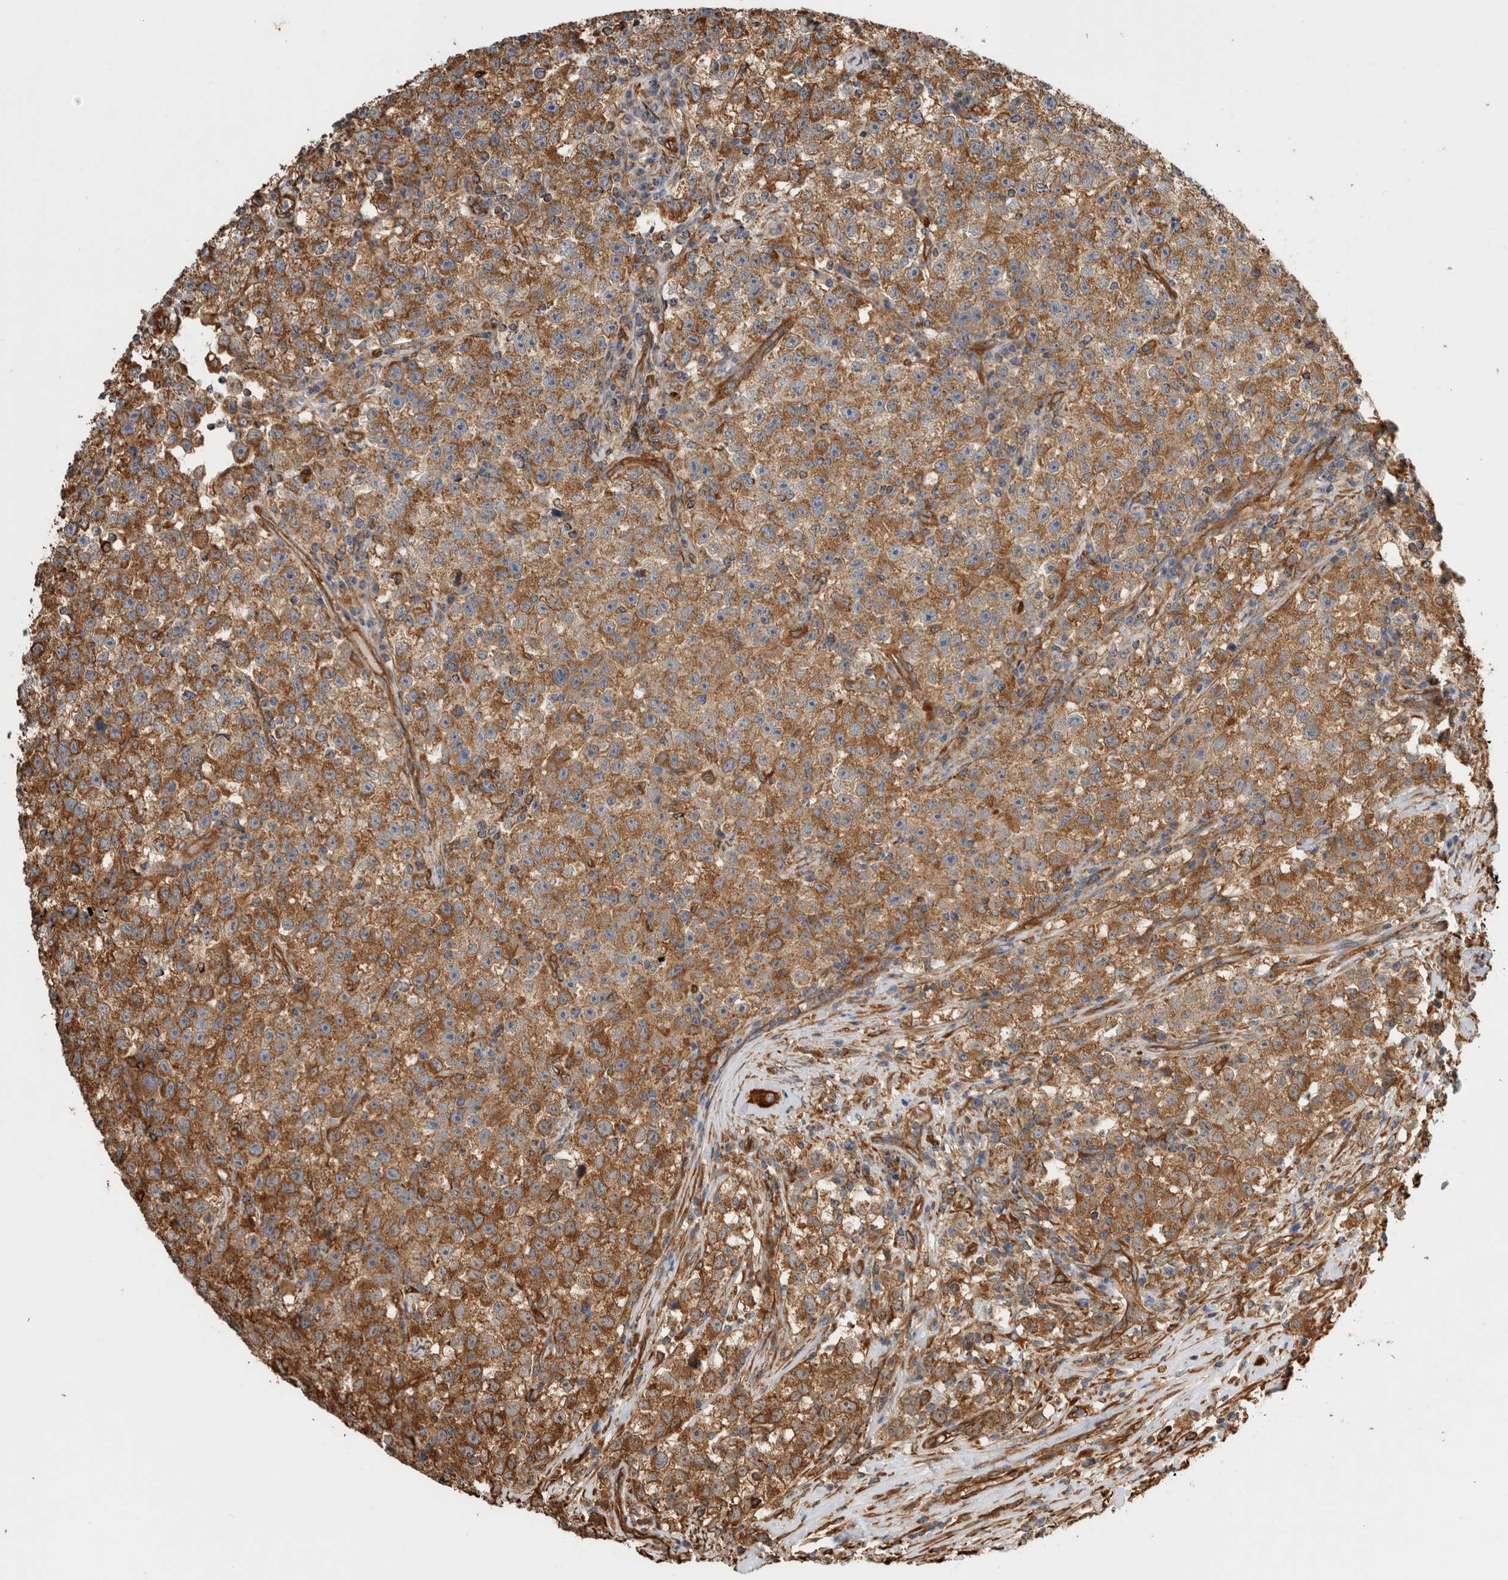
{"staining": {"intensity": "moderate", "quantity": ">75%", "location": "cytoplasmic/membranous"}, "tissue": "testis cancer", "cell_type": "Tumor cells", "image_type": "cancer", "snomed": [{"axis": "morphology", "description": "Seminoma, NOS"}, {"axis": "topography", "description": "Testis"}], "caption": "Tumor cells exhibit medium levels of moderate cytoplasmic/membranous expression in approximately >75% of cells in human testis cancer.", "gene": "ZNF397", "patient": {"sex": "male", "age": 22}}